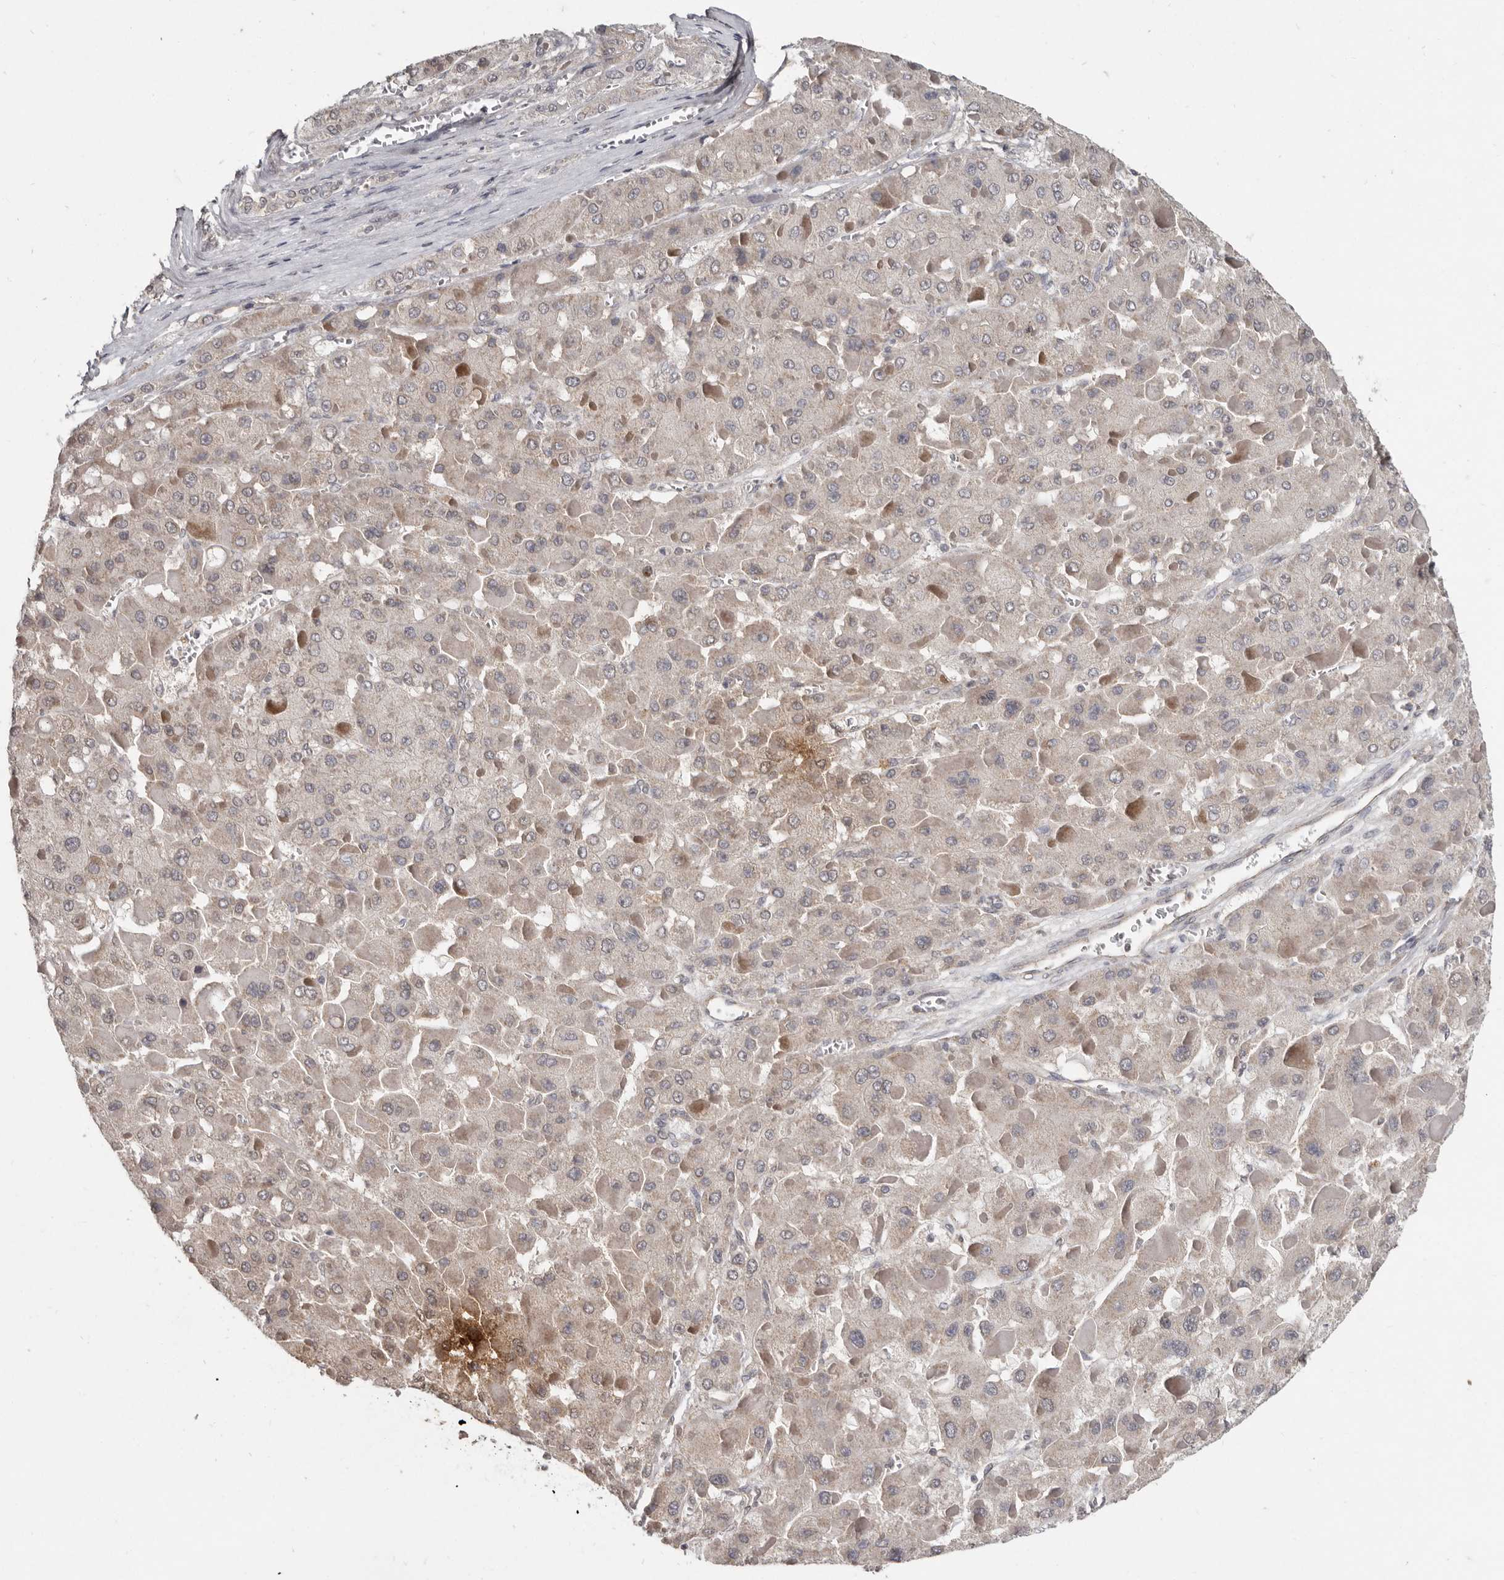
{"staining": {"intensity": "weak", "quantity": "25%-75%", "location": "cytoplasmic/membranous"}, "tissue": "liver cancer", "cell_type": "Tumor cells", "image_type": "cancer", "snomed": [{"axis": "morphology", "description": "Carcinoma, Hepatocellular, NOS"}, {"axis": "topography", "description": "Liver"}], "caption": "Weak cytoplasmic/membranous protein expression is seen in about 25%-75% of tumor cells in liver hepatocellular carcinoma. The protein is shown in brown color, while the nuclei are stained blue.", "gene": "LINGO2", "patient": {"sex": "female", "age": 73}}